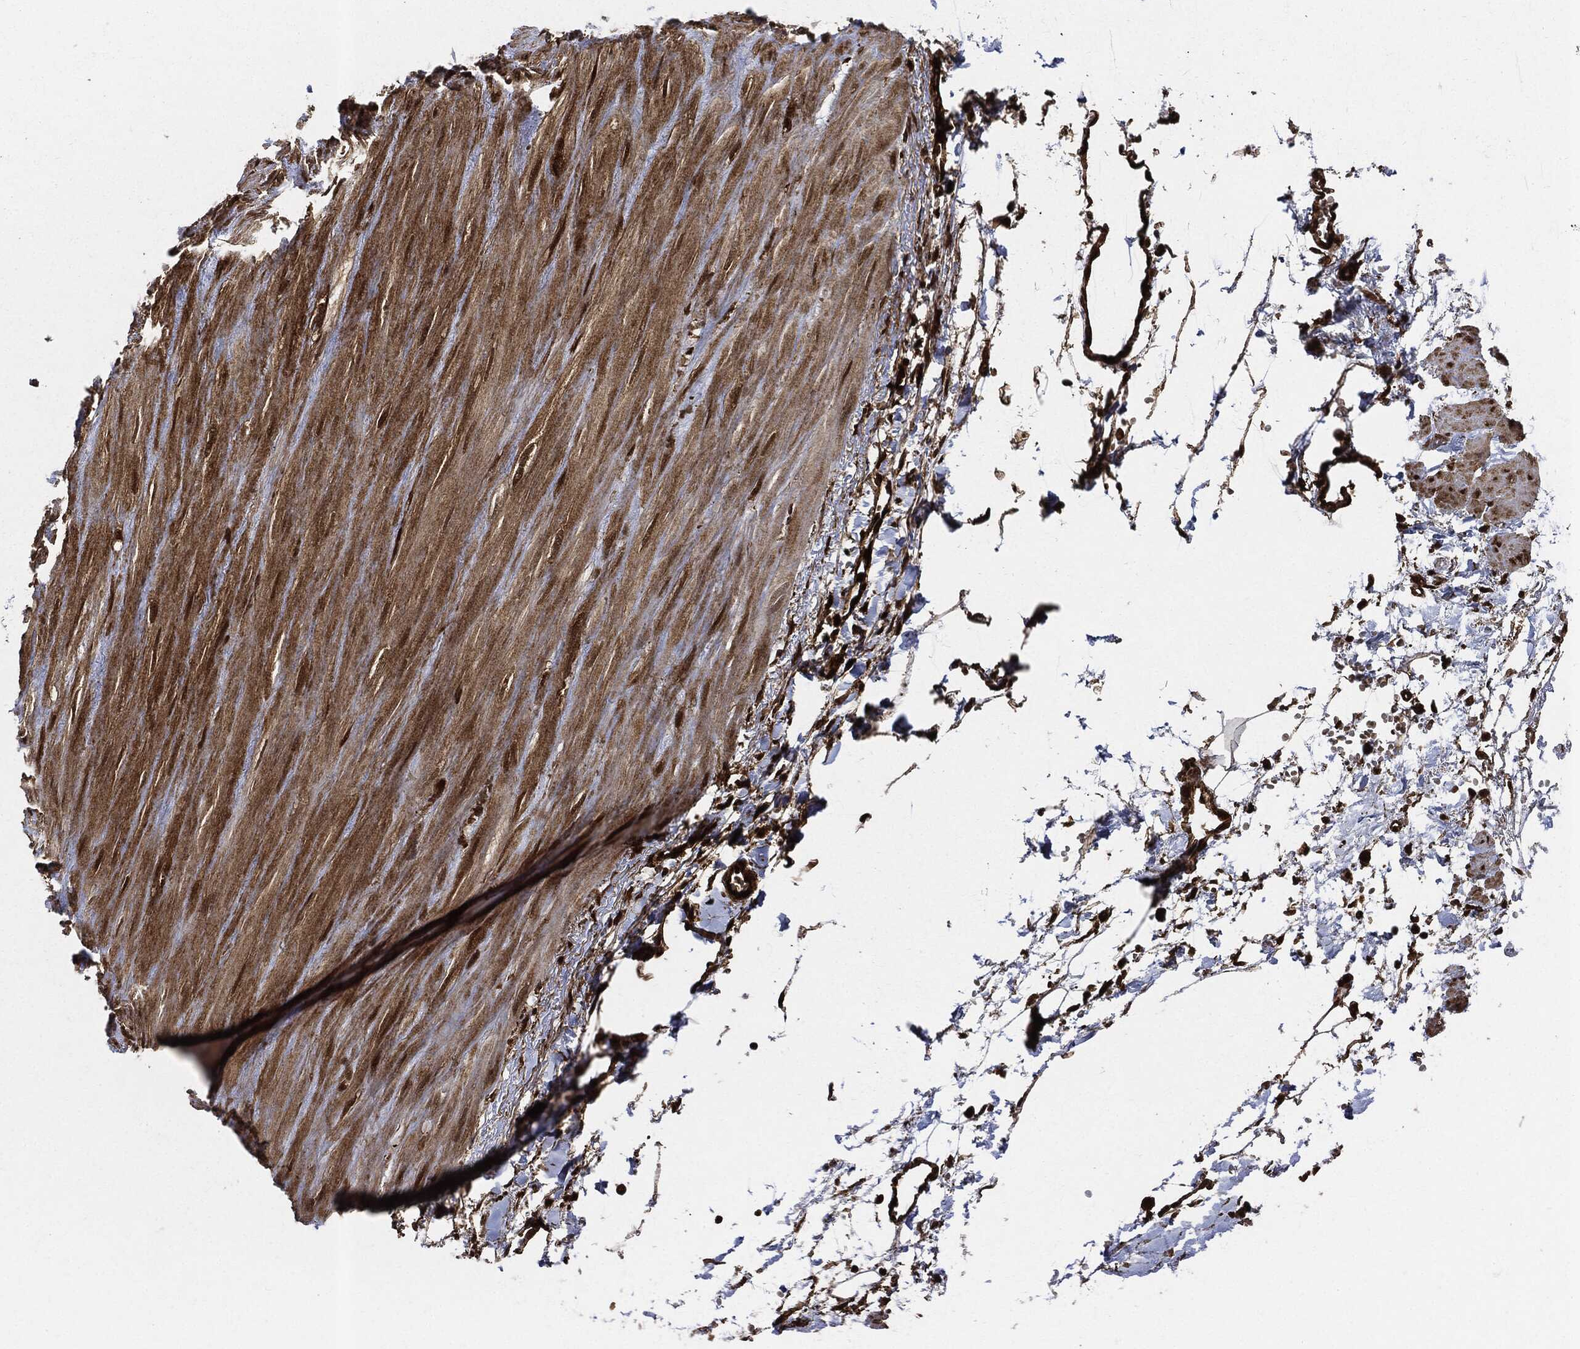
{"staining": {"intensity": "strong", "quantity": ">75%", "location": "cytoplasmic/membranous"}, "tissue": "soft tissue", "cell_type": "Fibroblasts", "image_type": "normal", "snomed": [{"axis": "morphology", "description": "Normal tissue, NOS"}, {"axis": "morphology", "description": "Adenocarcinoma, NOS"}, {"axis": "topography", "description": "Pancreas"}, {"axis": "topography", "description": "Peripheral nerve tissue"}], "caption": "Fibroblasts reveal strong cytoplasmic/membranous expression in about >75% of cells in normal soft tissue.", "gene": "YWHAB", "patient": {"sex": "male", "age": 61}}